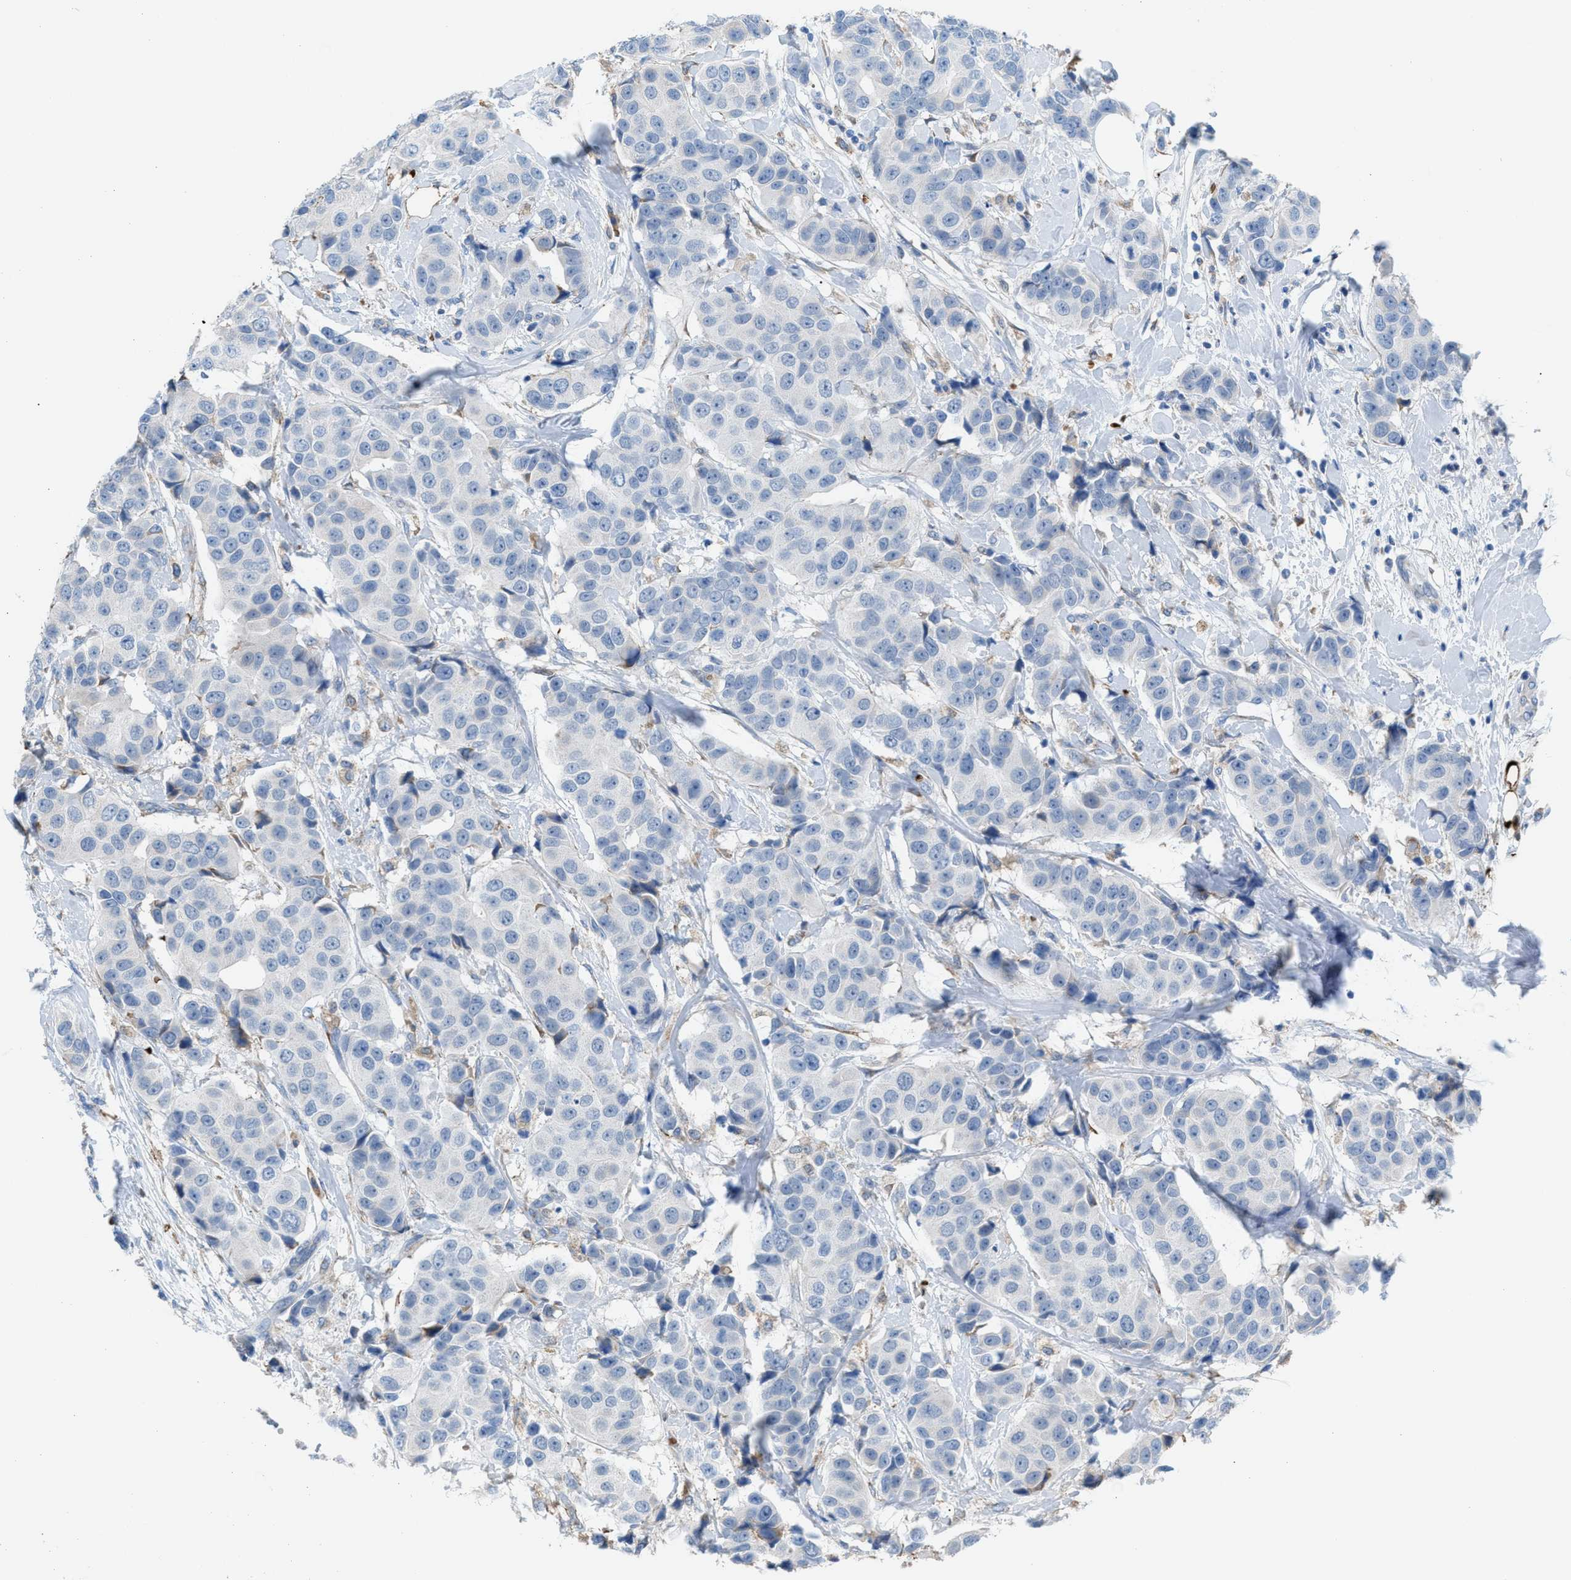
{"staining": {"intensity": "negative", "quantity": "none", "location": "none"}, "tissue": "breast cancer", "cell_type": "Tumor cells", "image_type": "cancer", "snomed": [{"axis": "morphology", "description": "Normal tissue, NOS"}, {"axis": "morphology", "description": "Duct carcinoma"}, {"axis": "topography", "description": "Breast"}], "caption": "Immunohistochemistry image of breast cancer stained for a protein (brown), which displays no staining in tumor cells.", "gene": "CA3", "patient": {"sex": "female", "age": 39}}